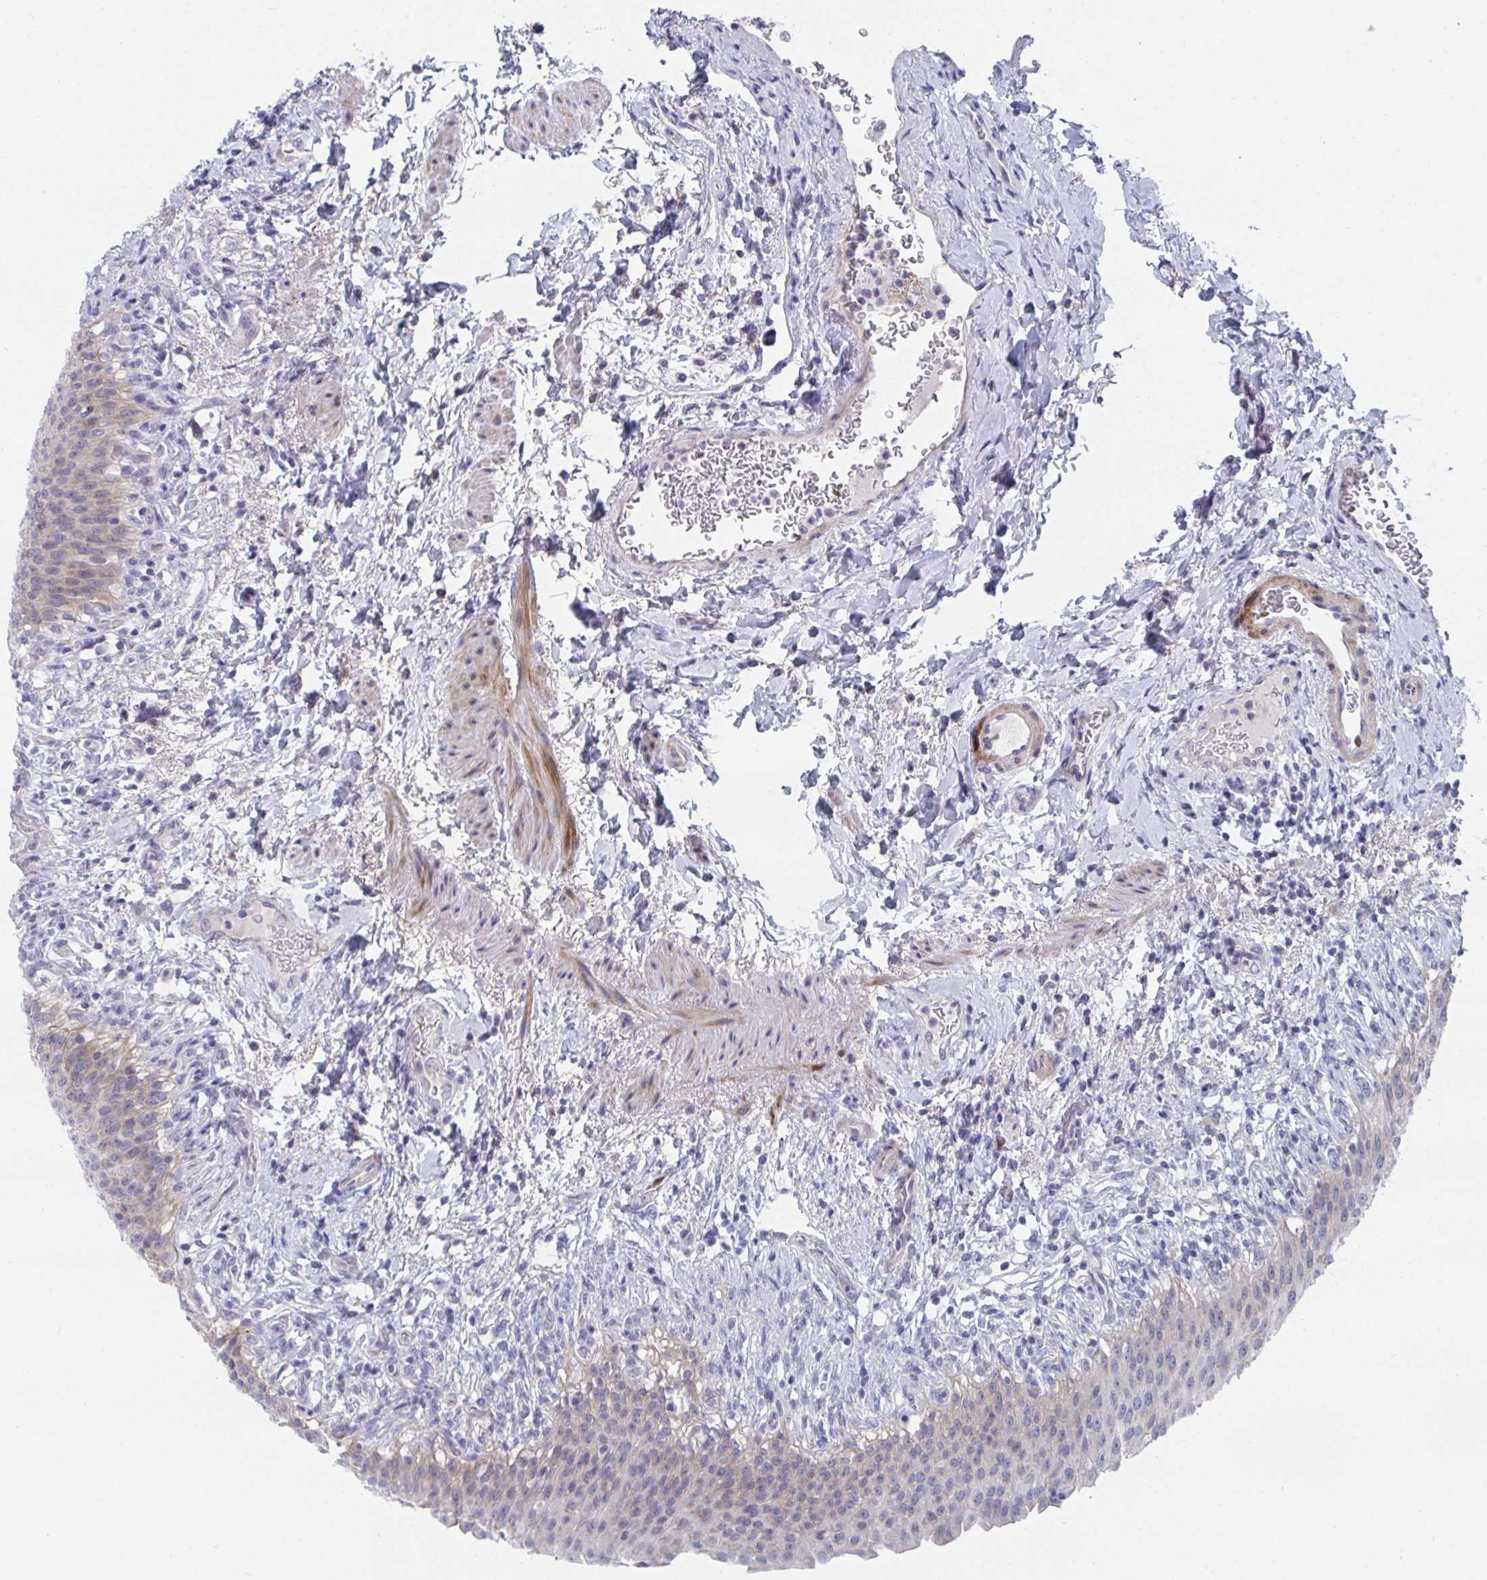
{"staining": {"intensity": "moderate", "quantity": "25%-75%", "location": "cytoplasmic/membranous"}, "tissue": "urinary bladder", "cell_type": "Urothelial cells", "image_type": "normal", "snomed": [{"axis": "morphology", "description": "Normal tissue, NOS"}, {"axis": "topography", "description": "Urinary bladder"}, {"axis": "topography", "description": "Peripheral nerve tissue"}], "caption": "IHC of normal urinary bladder shows medium levels of moderate cytoplasmic/membranous expression in about 25%-75% of urothelial cells. (DAB IHC with brightfield microscopy, high magnification).", "gene": "ATP5F1C", "patient": {"sex": "female", "age": 60}}